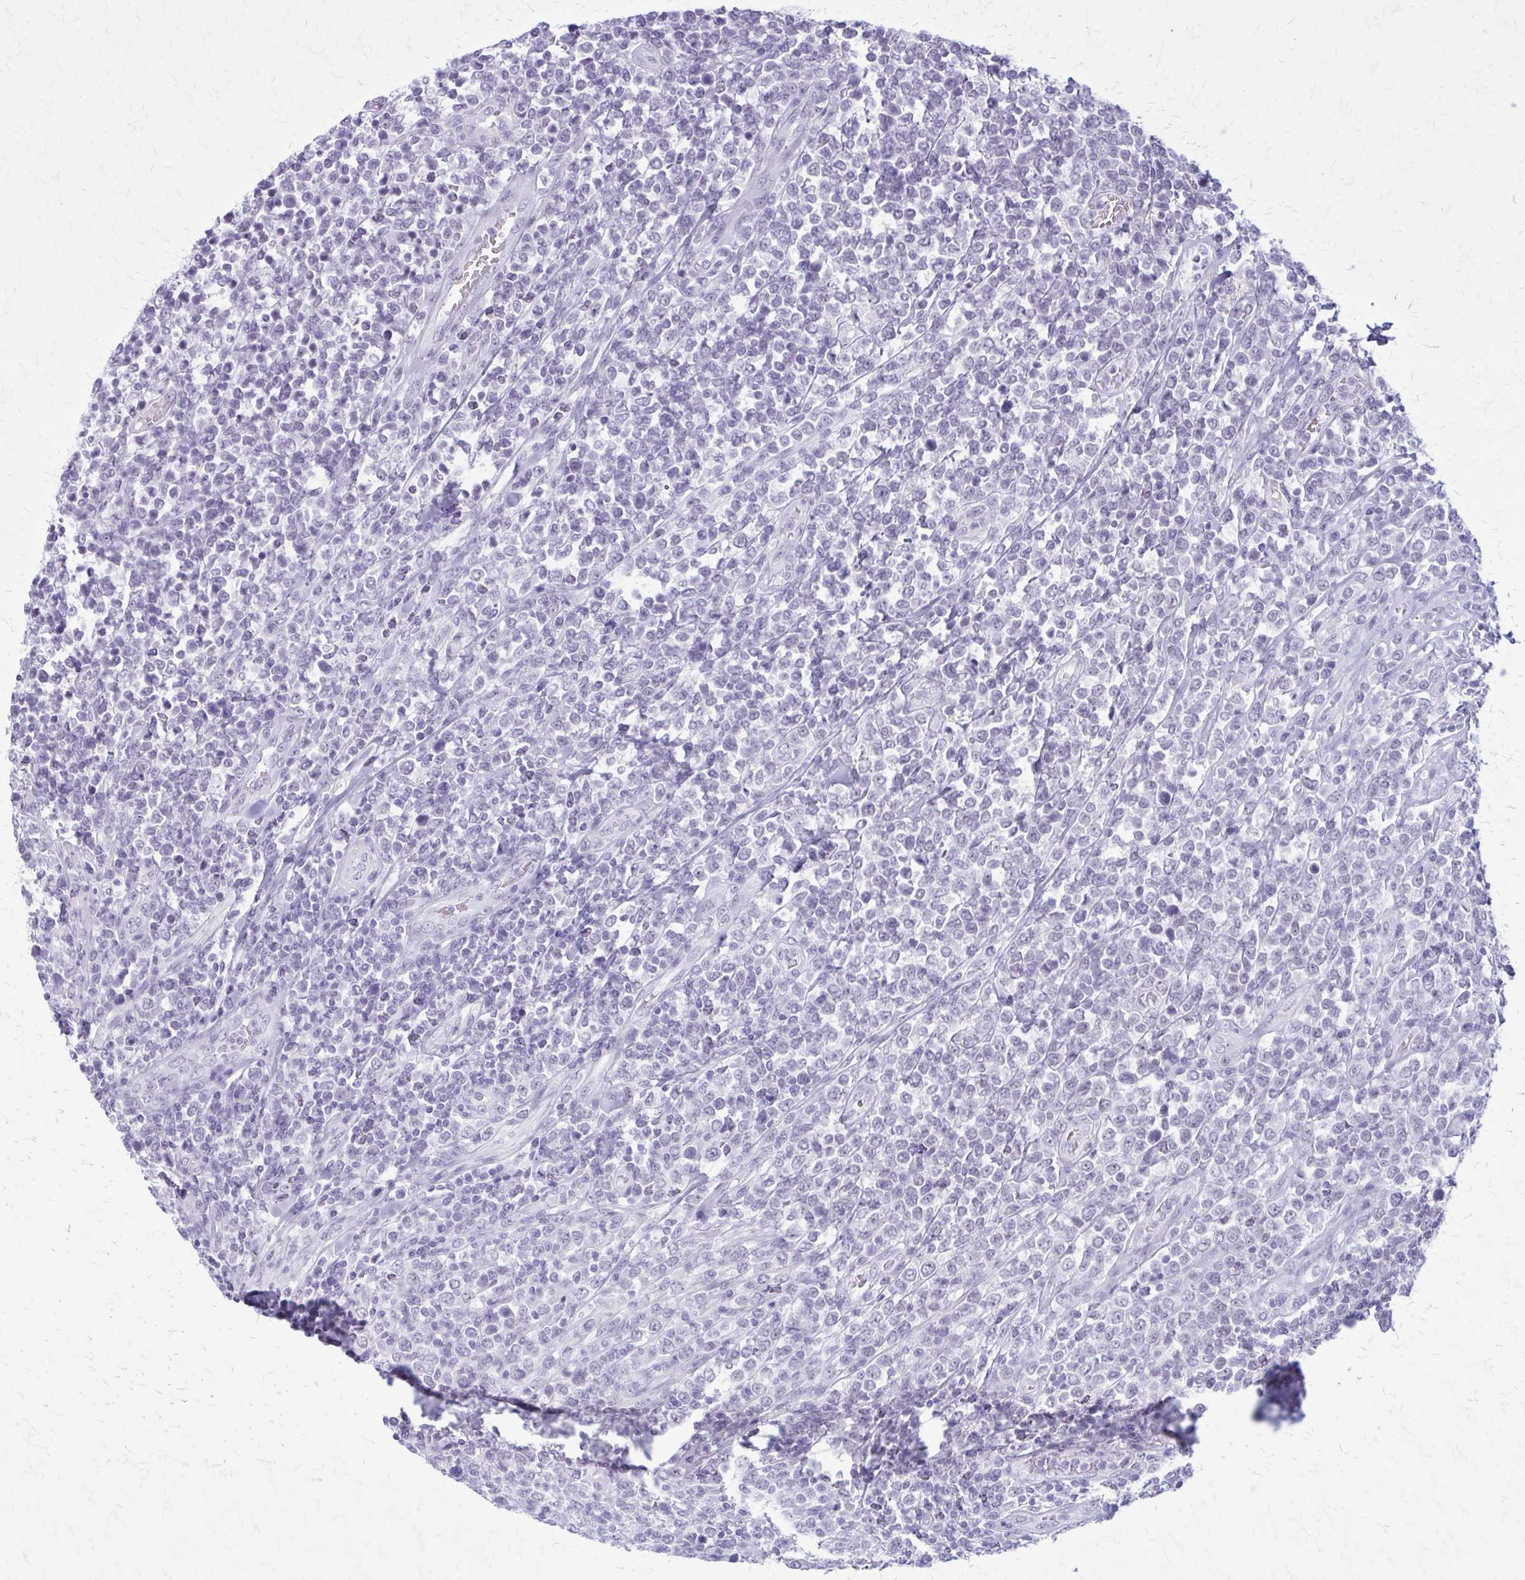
{"staining": {"intensity": "negative", "quantity": "none", "location": "none"}, "tissue": "lymphoma", "cell_type": "Tumor cells", "image_type": "cancer", "snomed": [{"axis": "morphology", "description": "Malignant lymphoma, non-Hodgkin's type, High grade"}, {"axis": "topography", "description": "Soft tissue"}], "caption": "This is an immunohistochemistry photomicrograph of lymphoma. There is no expression in tumor cells.", "gene": "GAD1", "patient": {"sex": "female", "age": 56}}